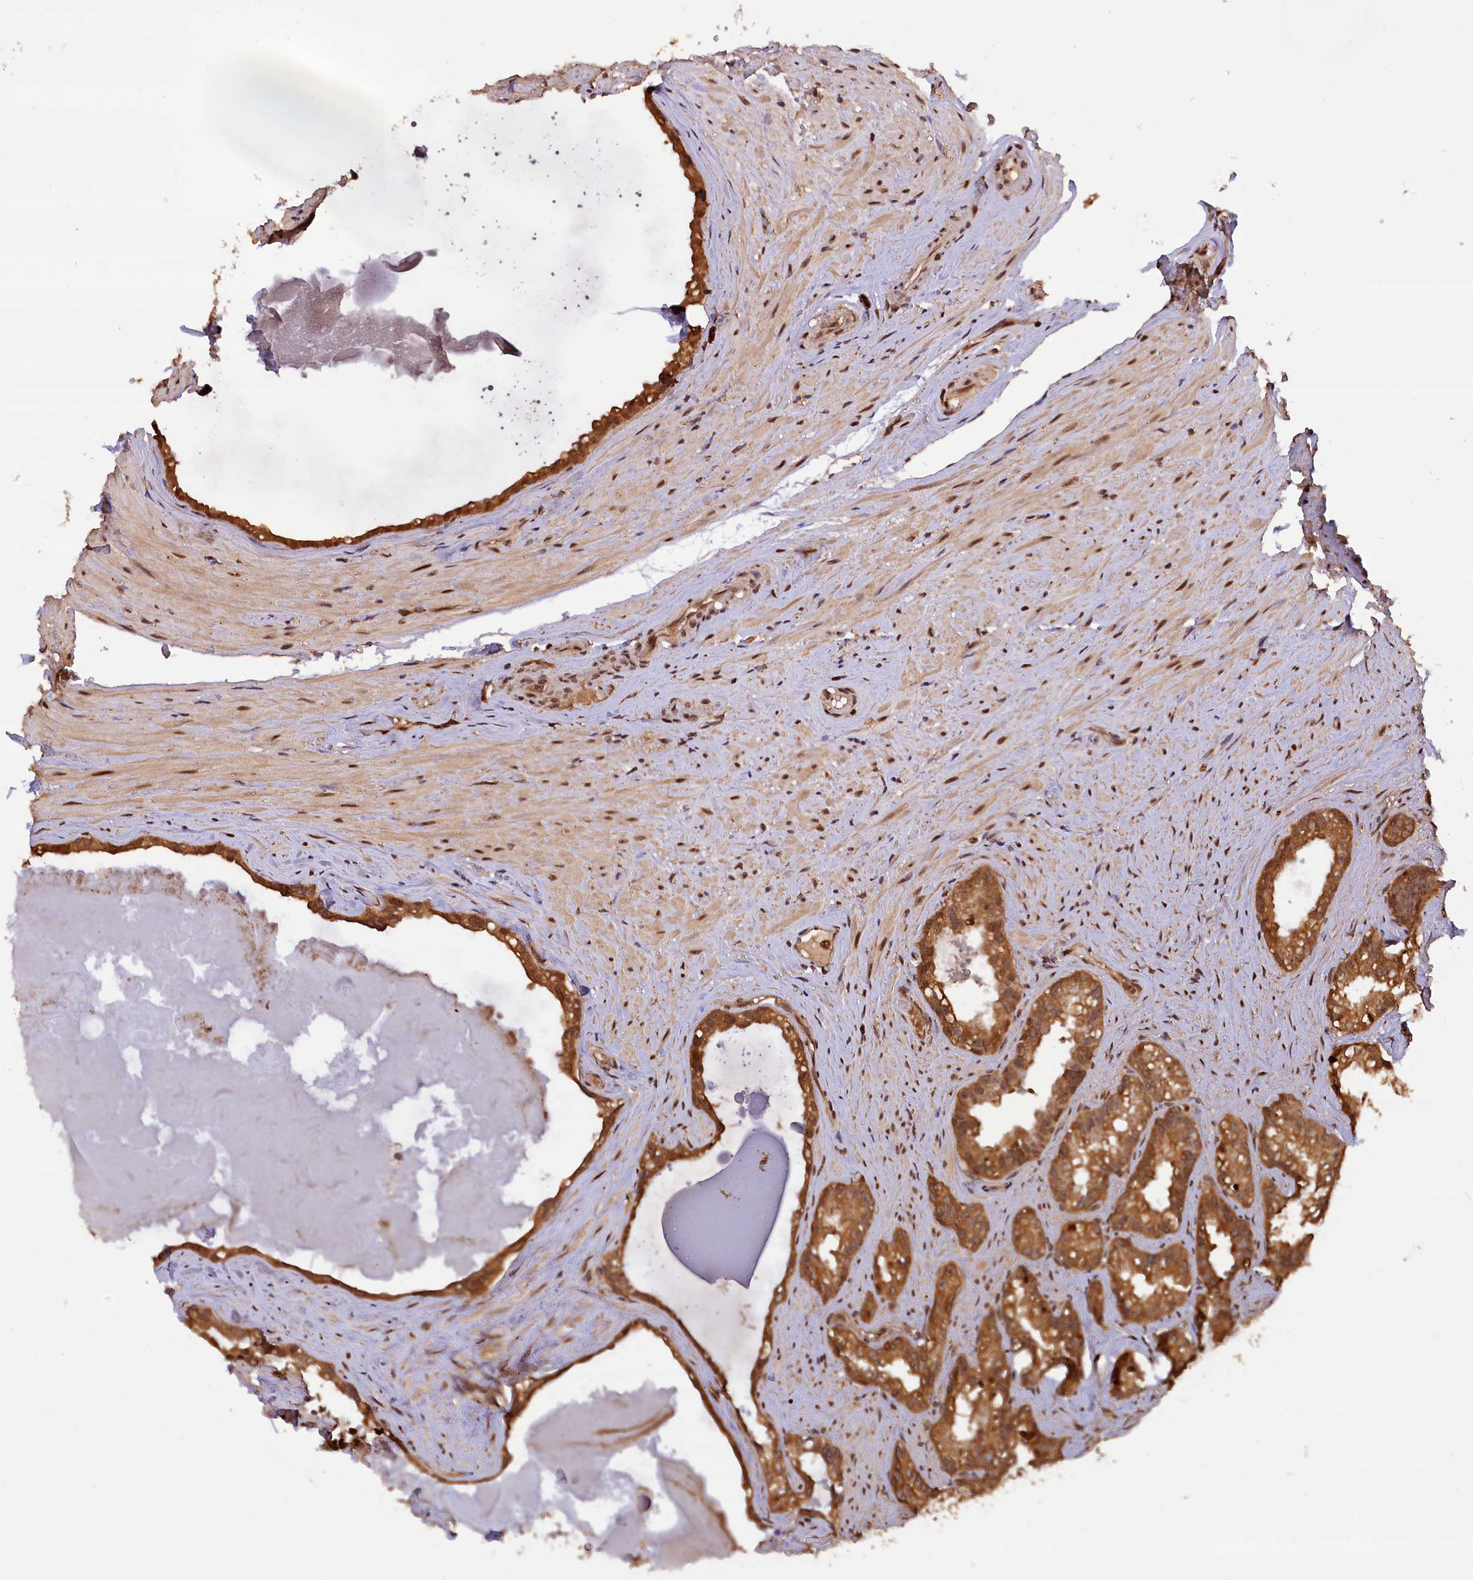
{"staining": {"intensity": "strong", "quantity": ">75%", "location": "cytoplasmic/membranous,nuclear"}, "tissue": "seminal vesicle", "cell_type": "Glandular cells", "image_type": "normal", "snomed": [{"axis": "morphology", "description": "Normal tissue, NOS"}, {"axis": "topography", "description": "Prostate"}, {"axis": "topography", "description": "Seminal veicle"}], "caption": "This histopathology image reveals benign seminal vesicle stained with immunohistochemistry (IHC) to label a protein in brown. The cytoplasmic/membranous,nuclear of glandular cells show strong positivity for the protein. Nuclei are counter-stained blue.", "gene": "IST1", "patient": {"sex": "male", "age": 79}}